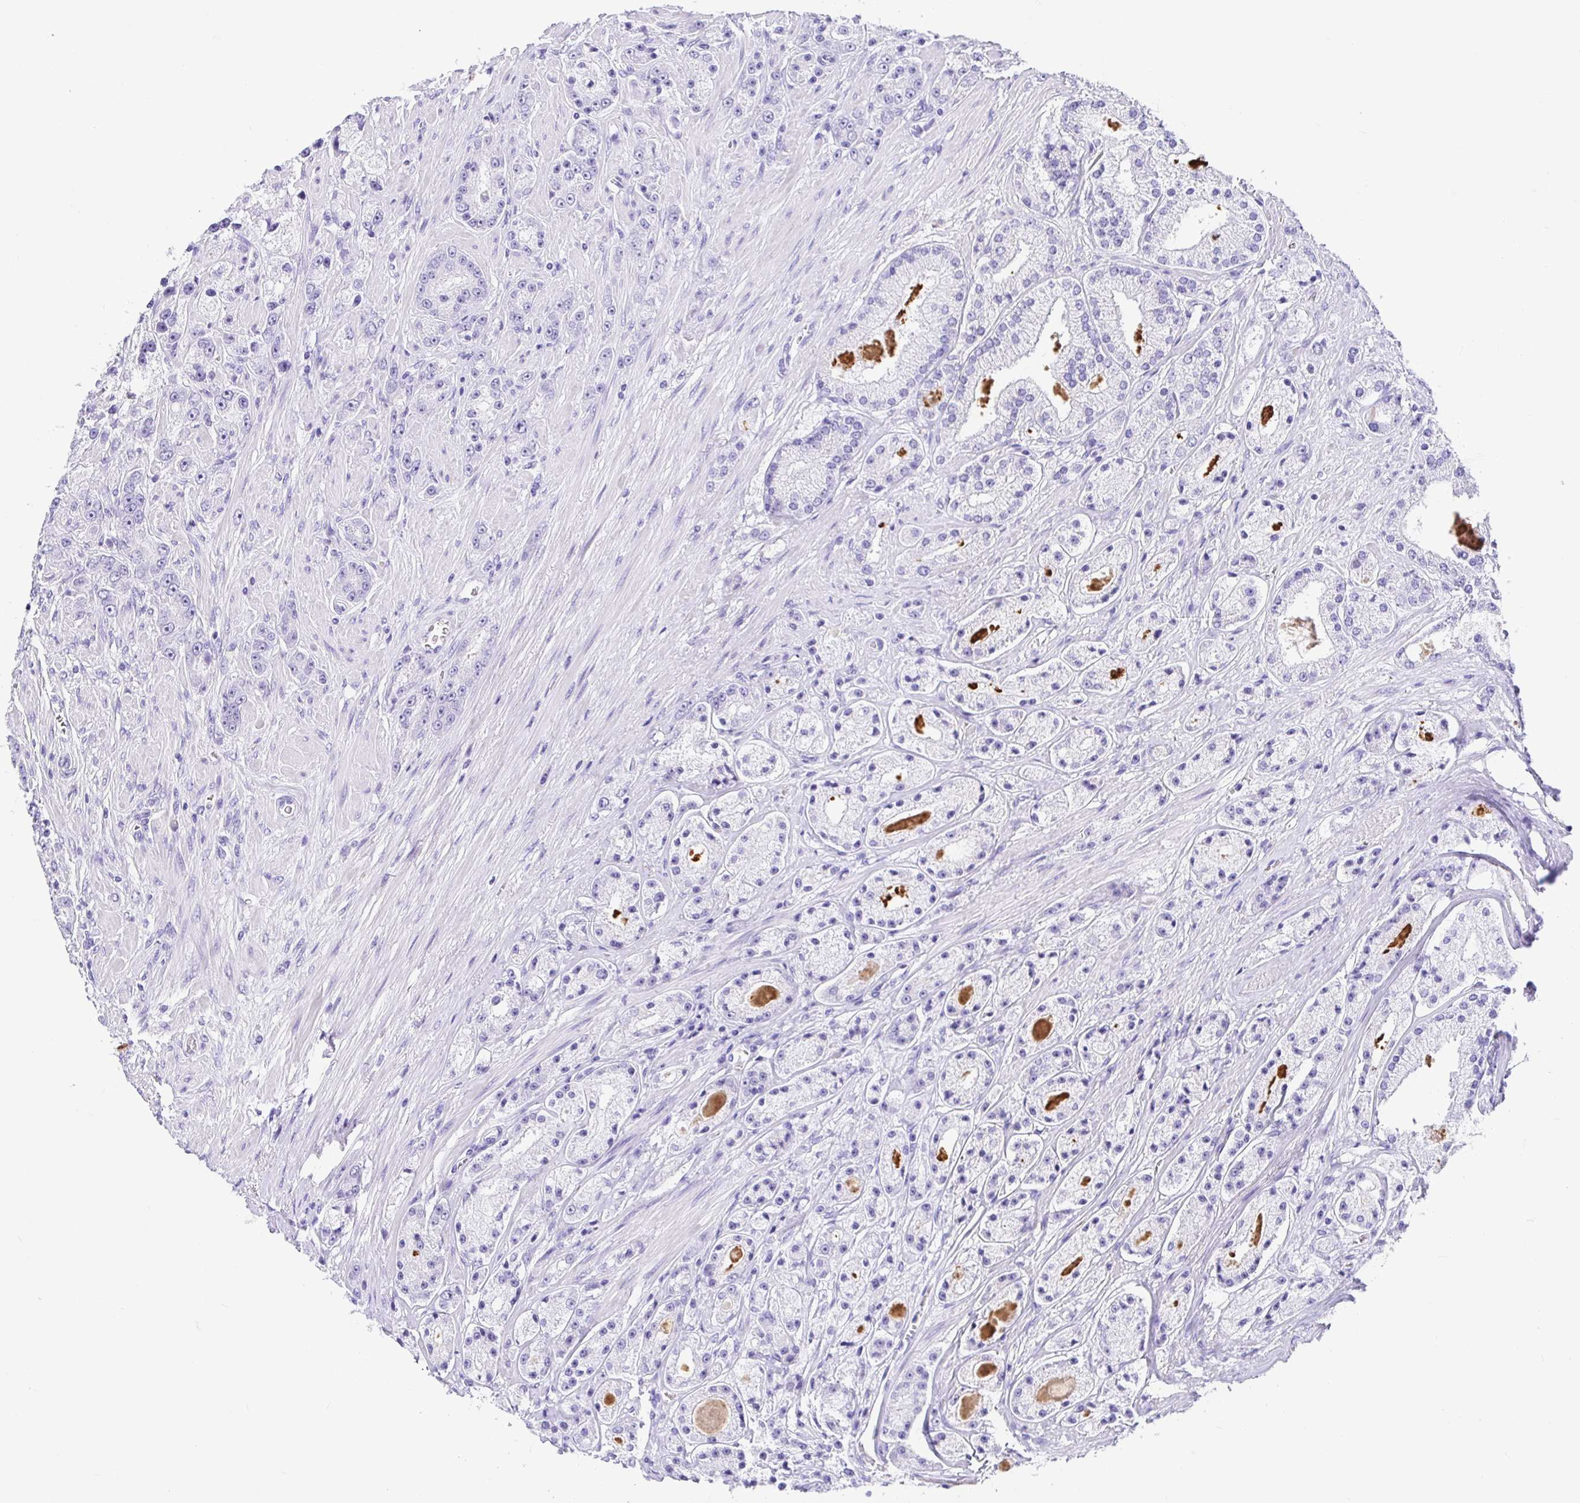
{"staining": {"intensity": "negative", "quantity": "none", "location": "none"}, "tissue": "prostate cancer", "cell_type": "Tumor cells", "image_type": "cancer", "snomed": [{"axis": "morphology", "description": "Adenocarcinoma, High grade"}, {"axis": "topography", "description": "Prostate"}], "caption": "Prostate cancer (high-grade adenocarcinoma) stained for a protein using immunohistochemistry (IHC) shows no expression tumor cells.", "gene": "PRAMEF19", "patient": {"sex": "male", "age": 67}}